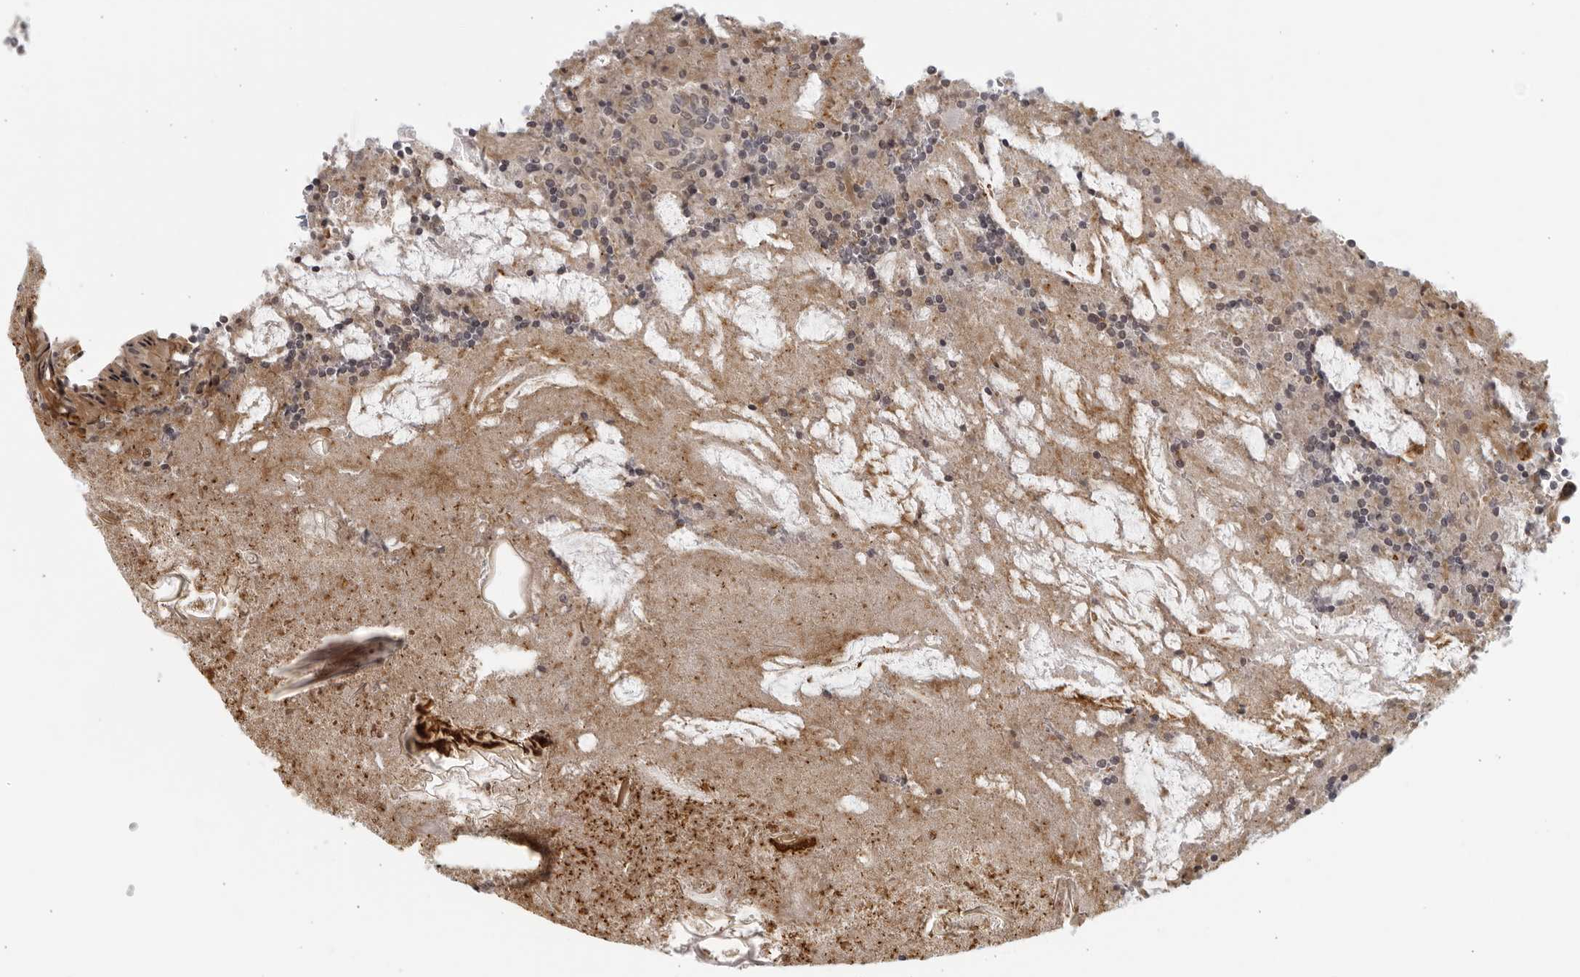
{"staining": {"intensity": "moderate", "quantity": ">75%", "location": "cytoplasmic/membranous"}, "tissue": "appendix", "cell_type": "Glandular cells", "image_type": "normal", "snomed": [{"axis": "morphology", "description": "Normal tissue, NOS"}, {"axis": "topography", "description": "Appendix"}], "caption": "Immunohistochemical staining of benign human appendix shows medium levels of moderate cytoplasmic/membranous staining in about >75% of glandular cells.", "gene": "SERTAD4", "patient": {"sex": "female", "age": 17}}